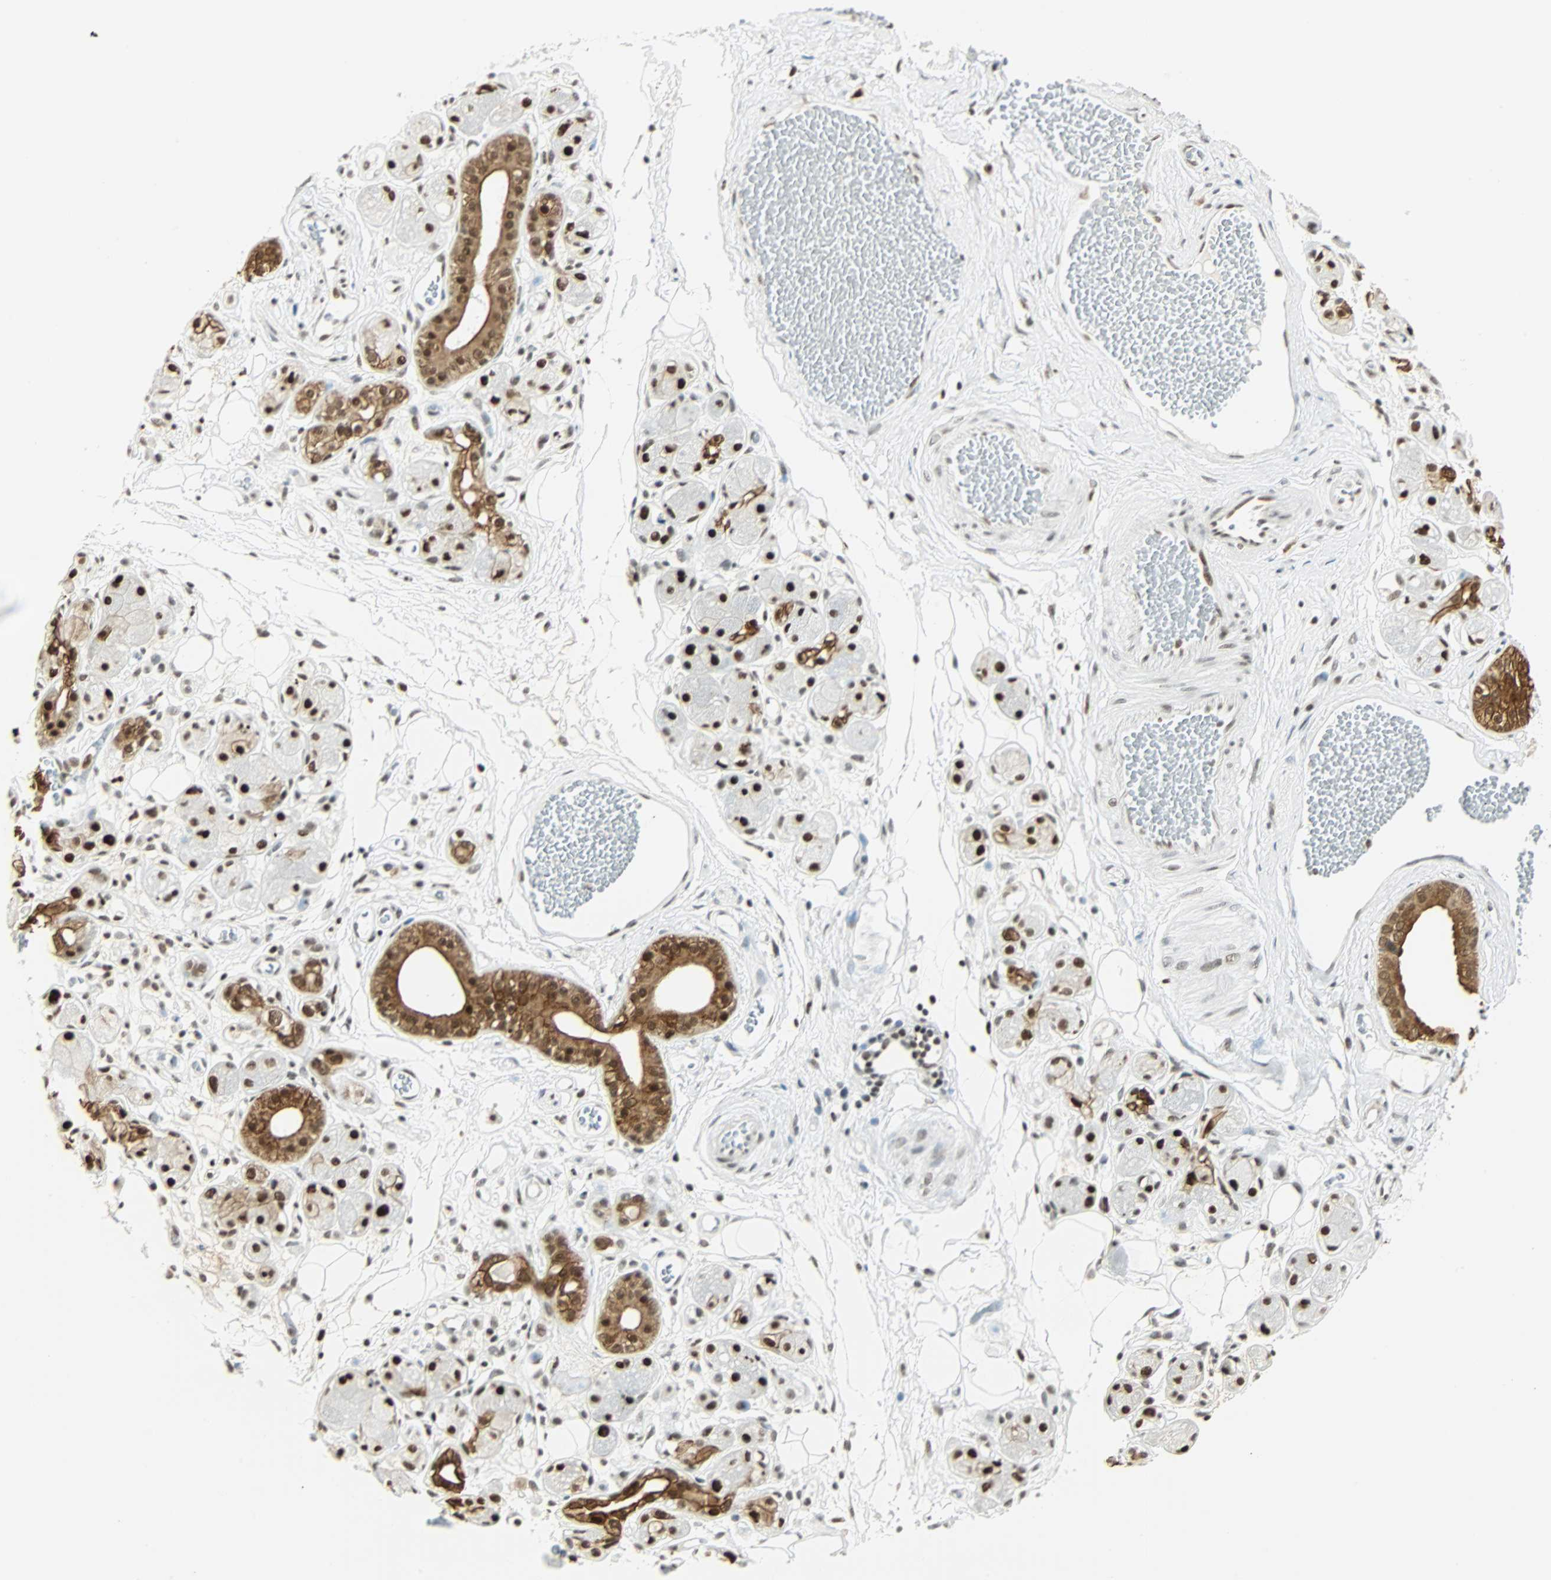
{"staining": {"intensity": "moderate", "quantity": ">75%", "location": "nuclear"}, "tissue": "adipose tissue", "cell_type": "Adipocytes", "image_type": "normal", "snomed": [{"axis": "morphology", "description": "Normal tissue, NOS"}, {"axis": "morphology", "description": "Inflammation, NOS"}, {"axis": "topography", "description": "Vascular tissue"}, {"axis": "topography", "description": "Salivary gland"}], "caption": "This histopathology image shows immunohistochemistry (IHC) staining of unremarkable adipose tissue, with medium moderate nuclear staining in approximately >75% of adipocytes.", "gene": "NELFE", "patient": {"sex": "female", "age": 75}}